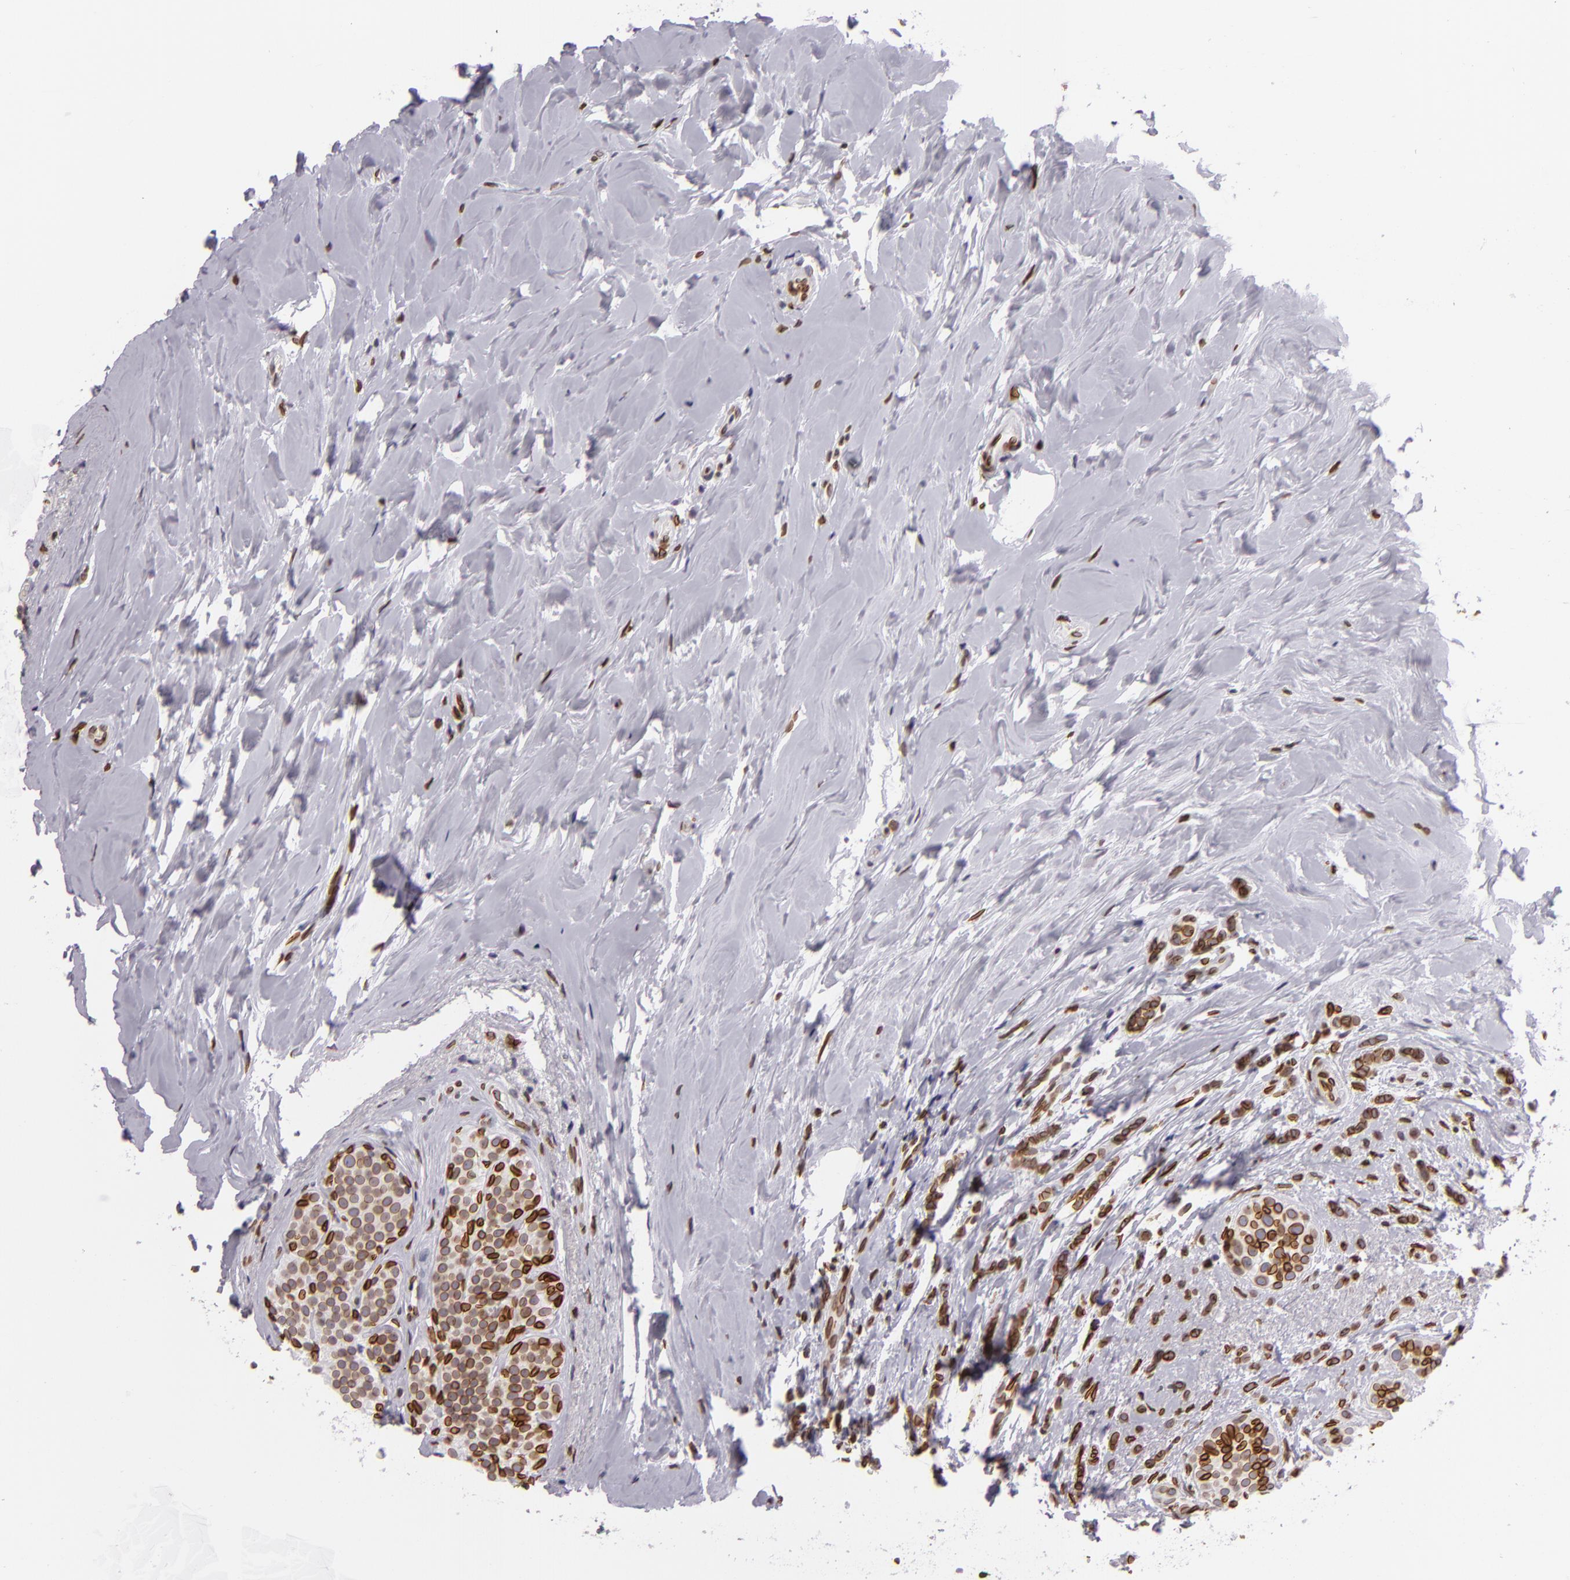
{"staining": {"intensity": "strong", "quantity": ">75%", "location": "nuclear"}, "tissue": "breast cancer", "cell_type": "Tumor cells", "image_type": "cancer", "snomed": [{"axis": "morphology", "description": "Lobular carcinoma"}, {"axis": "topography", "description": "Breast"}], "caption": "An IHC histopathology image of neoplastic tissue is shown. Protein staining in brown highlights strong nuclear positivity in lobular carcinoma (breast) within tumor cells.", "gene": "EMD", "patient": {"sex": "female", "age": 64}}